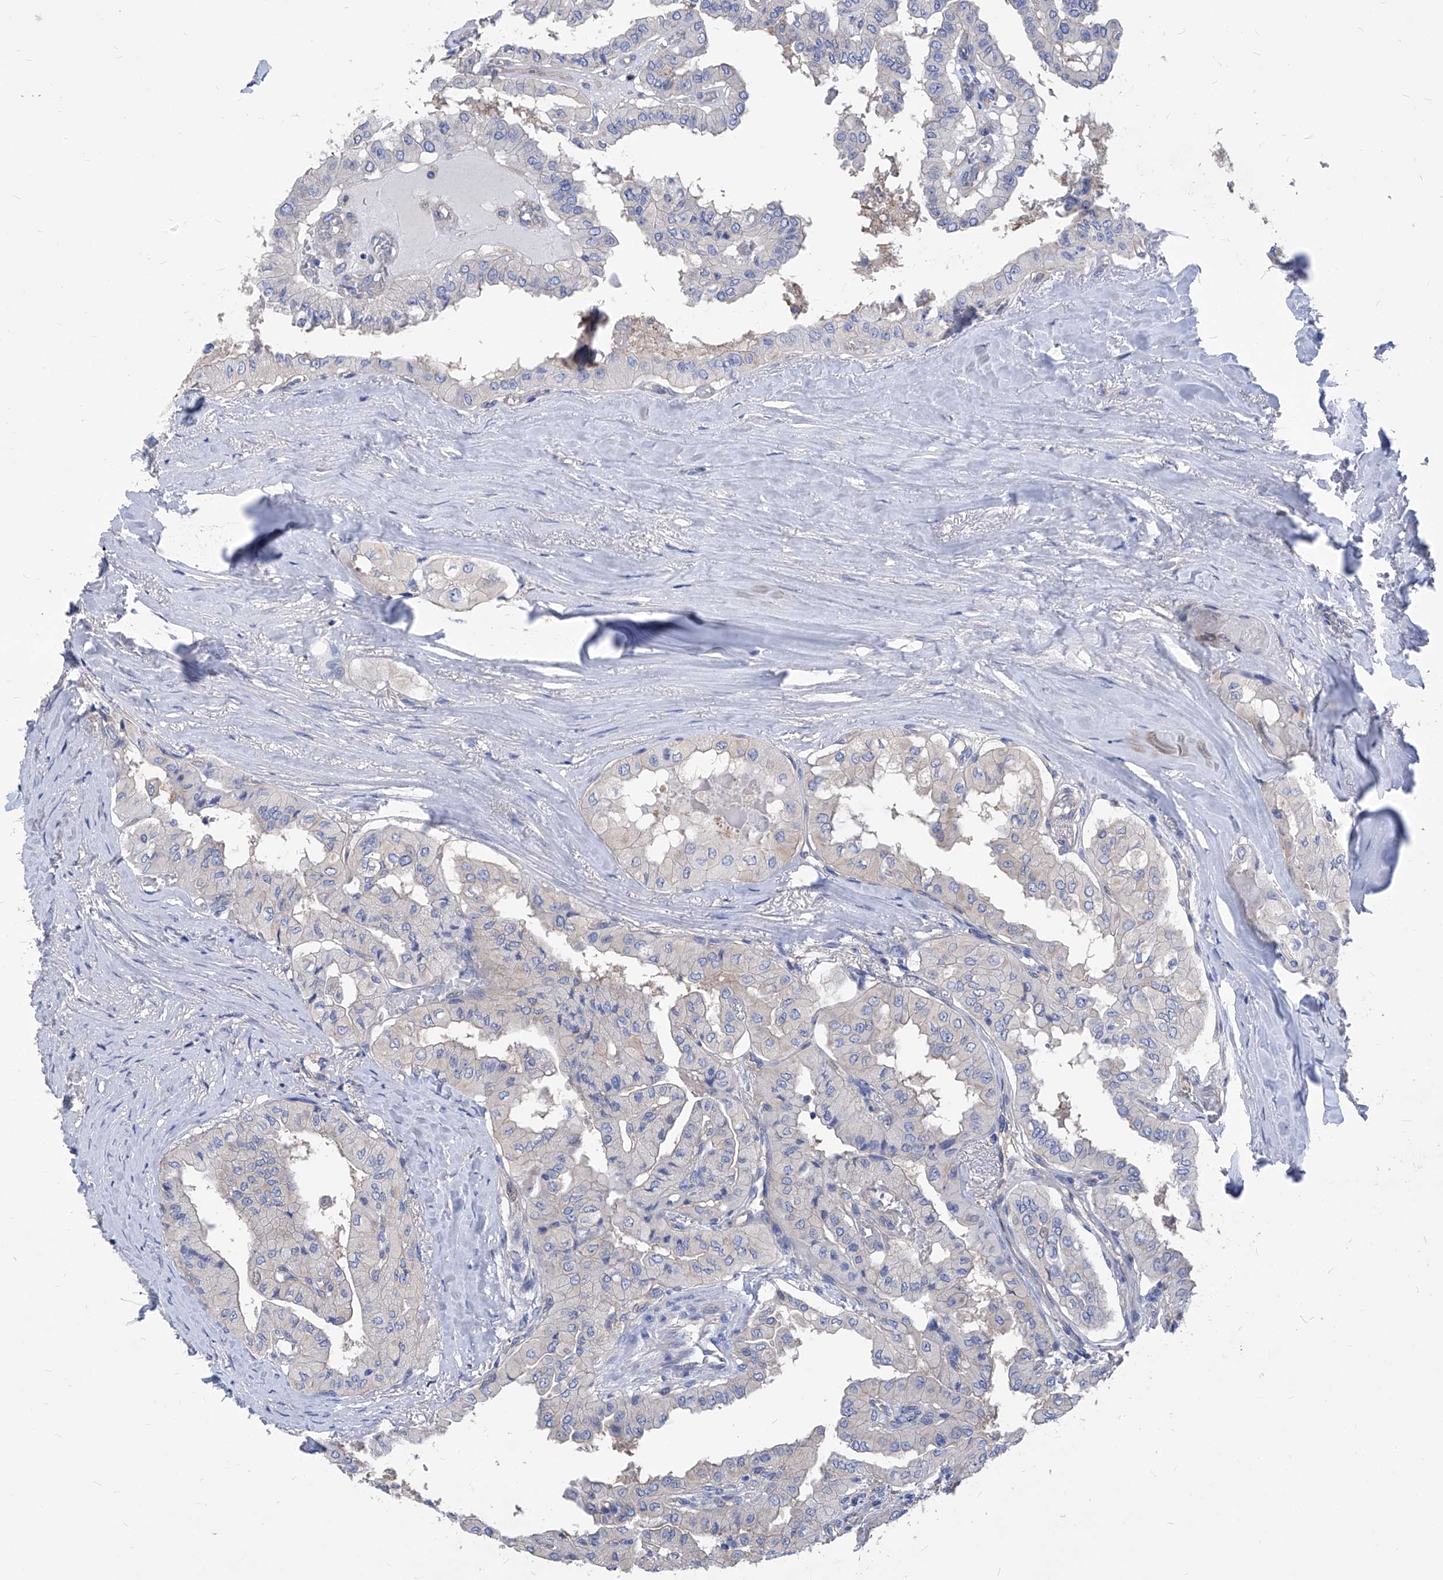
{"staining": {"intensity": "negative", "quantity": "none", "location": "none"}, "tissue": "thyroid cancer", "cell_type": "Tumor cells", "image_type": "cancer", "snomed": [{"axis": "morphology", "description": "Papillary adenocarcinoma, NOS"}, {"axis": "topography", "description": "Thyroid gland"}], "caption": "An immunohistochemistry image of thyroid cancer is shown. There is no staining in tumor cells of thyroid cancer.", "gene": "XPNPEP1", "patient": {"sex": "female", "age": 59}}